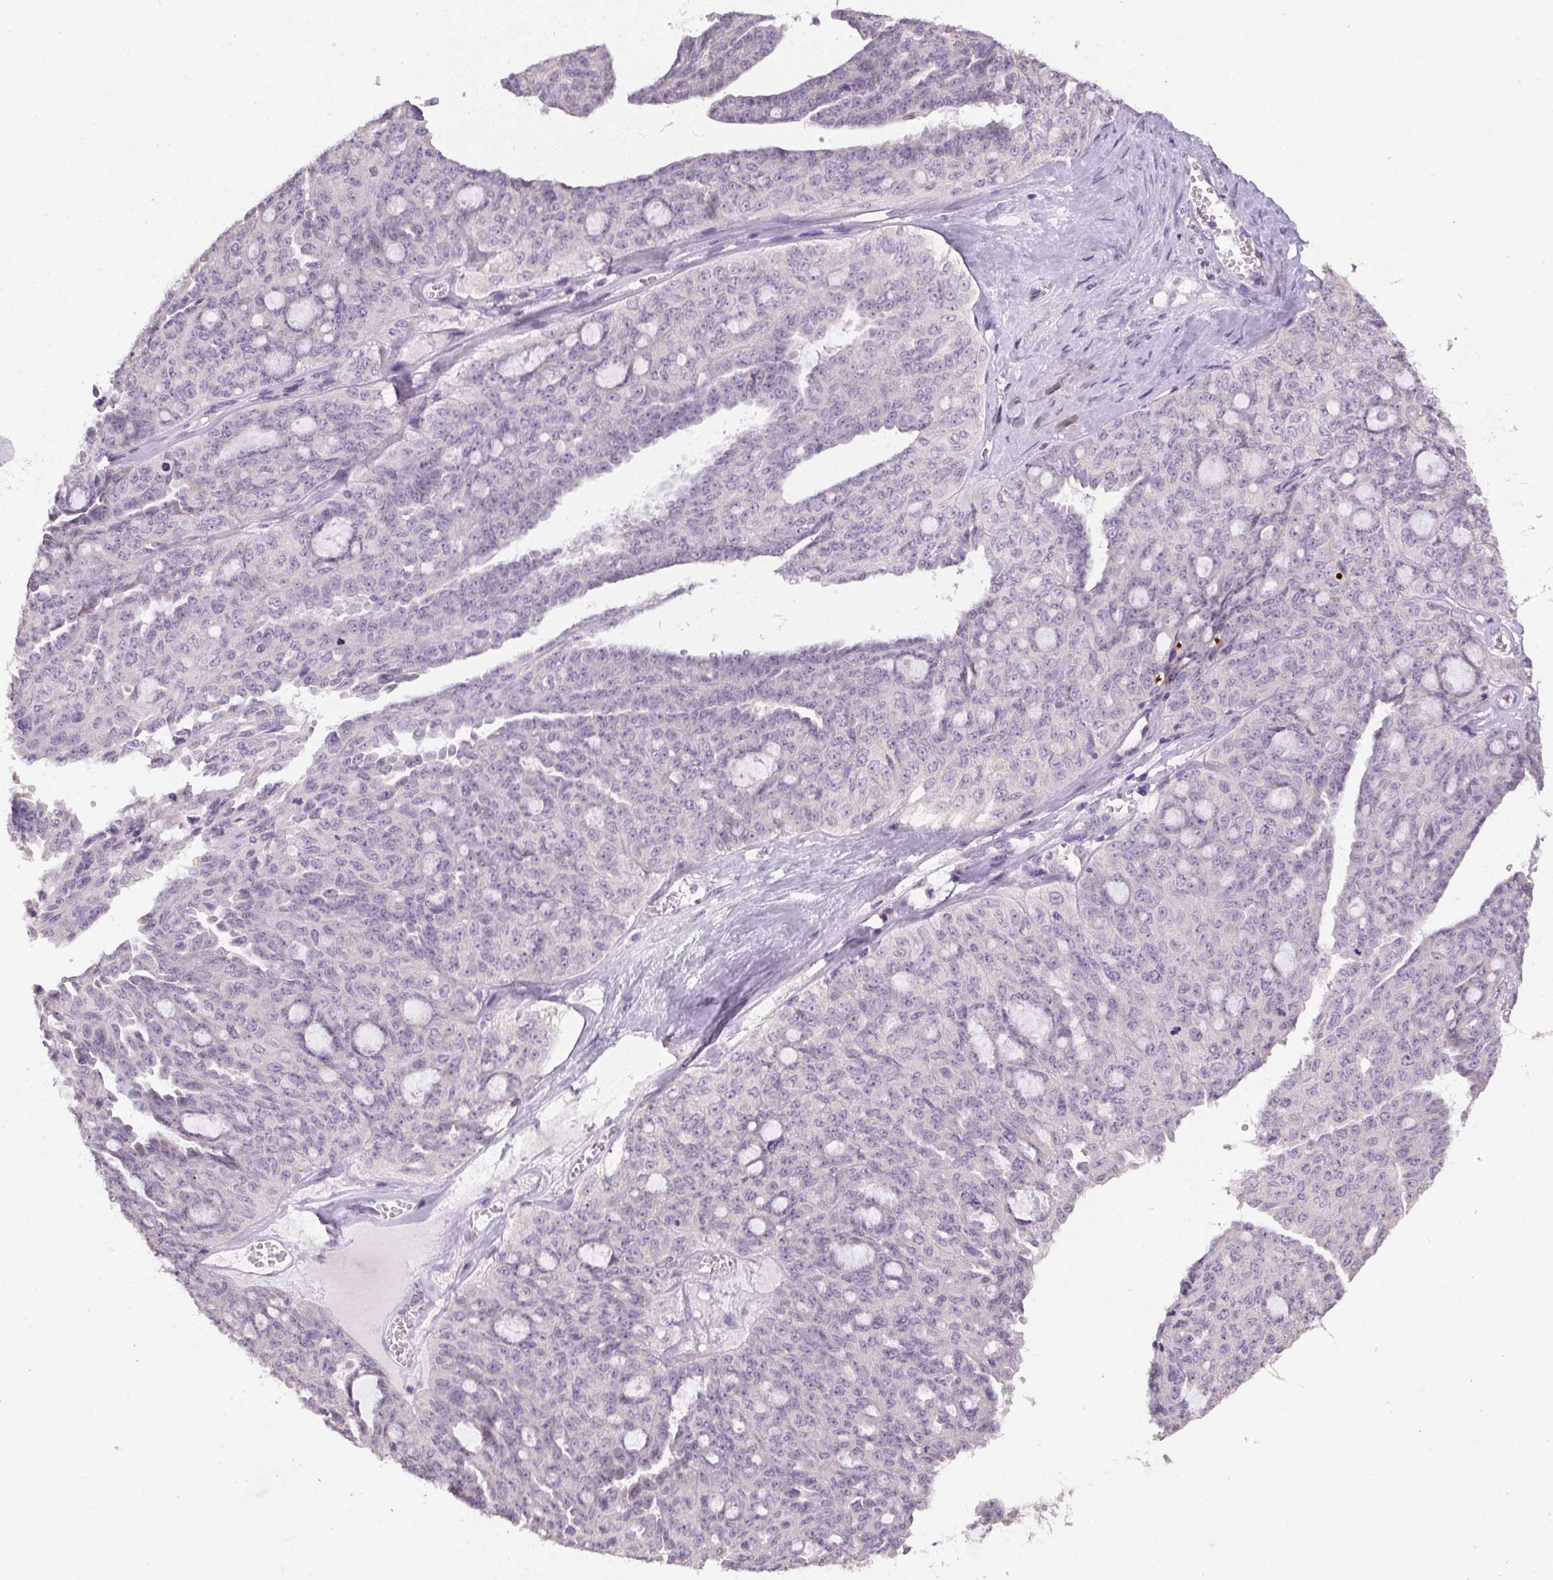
{"staining": {"intensity": "negative", "quantity": "none", "location": "none"}, "tissue": "ovarian cancer", "cell_type": "Tumor cells", "image_type": "cancer", "snomed": [{"axis": "morphology", "description": "Cystadenocarcinoma, serous, NOS"}, {"axis": "topography", "description": "Ovary"}], "caption": "An IHC histopathology image of ovarian serous cystadenocarcinoma is shown. There is no staining in tumor cells of ovarian serous cystadenocarcinoma.", "gene": "SPACA9", "patient": {"sex": "female", "age": 71}}